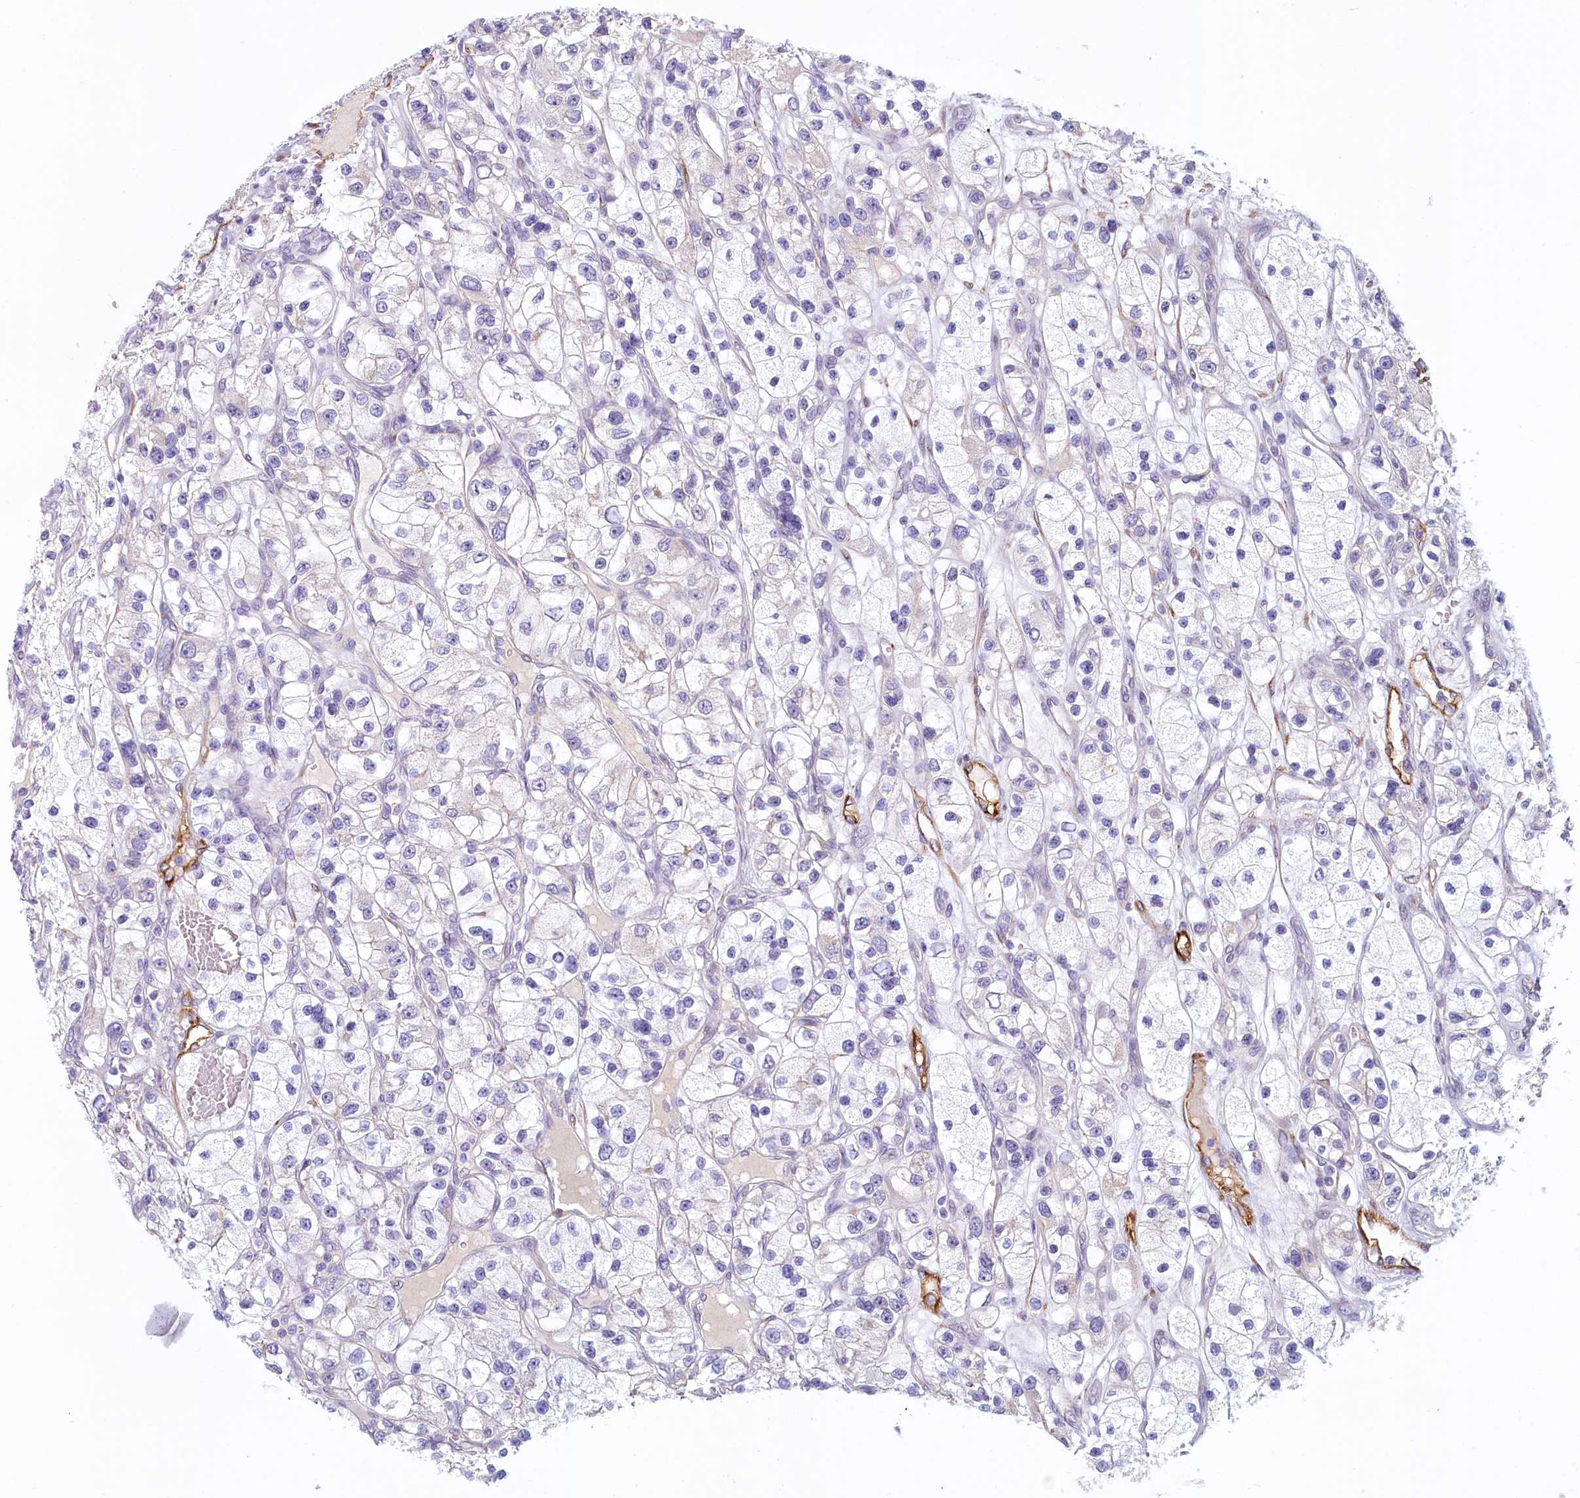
{"staining": {"intensity": "negative", "quantity": "none", "location": "none"}, "tissue": "renal cancer", "cell_type": "Tumor cells", "image_type": "cancer", "snomed": [{"axis": "morphology", "description": "Adenocarcinoma, NOS"}, {"axis": "topography", "description": "Kidney"}], "caption": "Protein analysis of renal cancer exhibits no significant positivity in tumor cells.", "gene": "PROCR", "patient": {"sex": "female", "age": 57}}